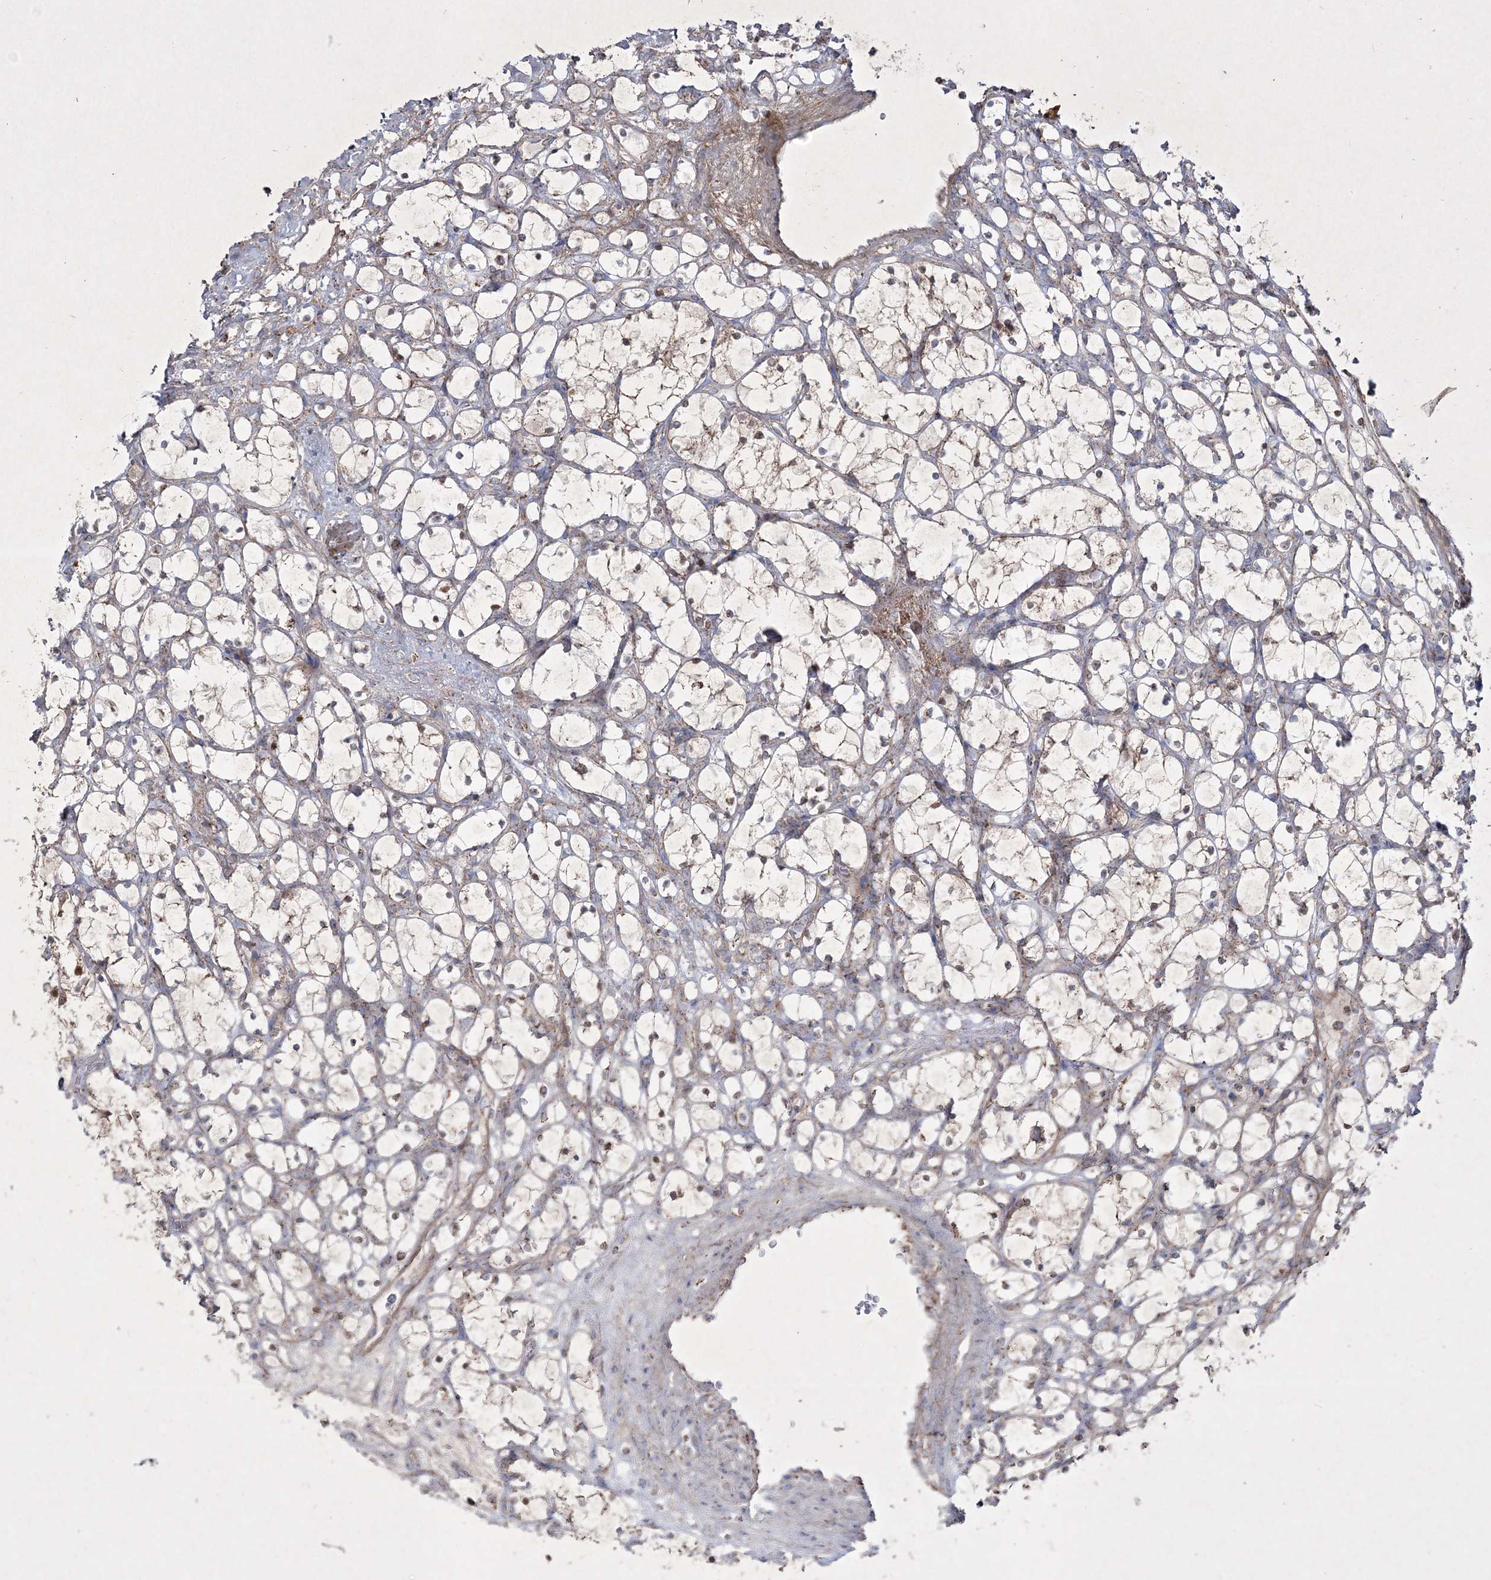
{"staining": {"intensity": "weak", "quantity": "<25%", "location": "cytoplasmic/membranous"}, "tissue": "renal cancer", "cell_type": "Tumor cells", "image_type": "cancer", "snomed": [{"axis": "morphology", "description": "Adenocarcinoma, NOS"}, {"axis": "topography", "description": "Kidney"}], "caption": "An immunohistochemistry histopathology image of renal cancer (adenocarcinoma) is shown. There is no staining in tumor cells of renal cancer (adenocarcinoma).", "gene": "RICTOR", "patient": {"sex": "female", "age": 69}}